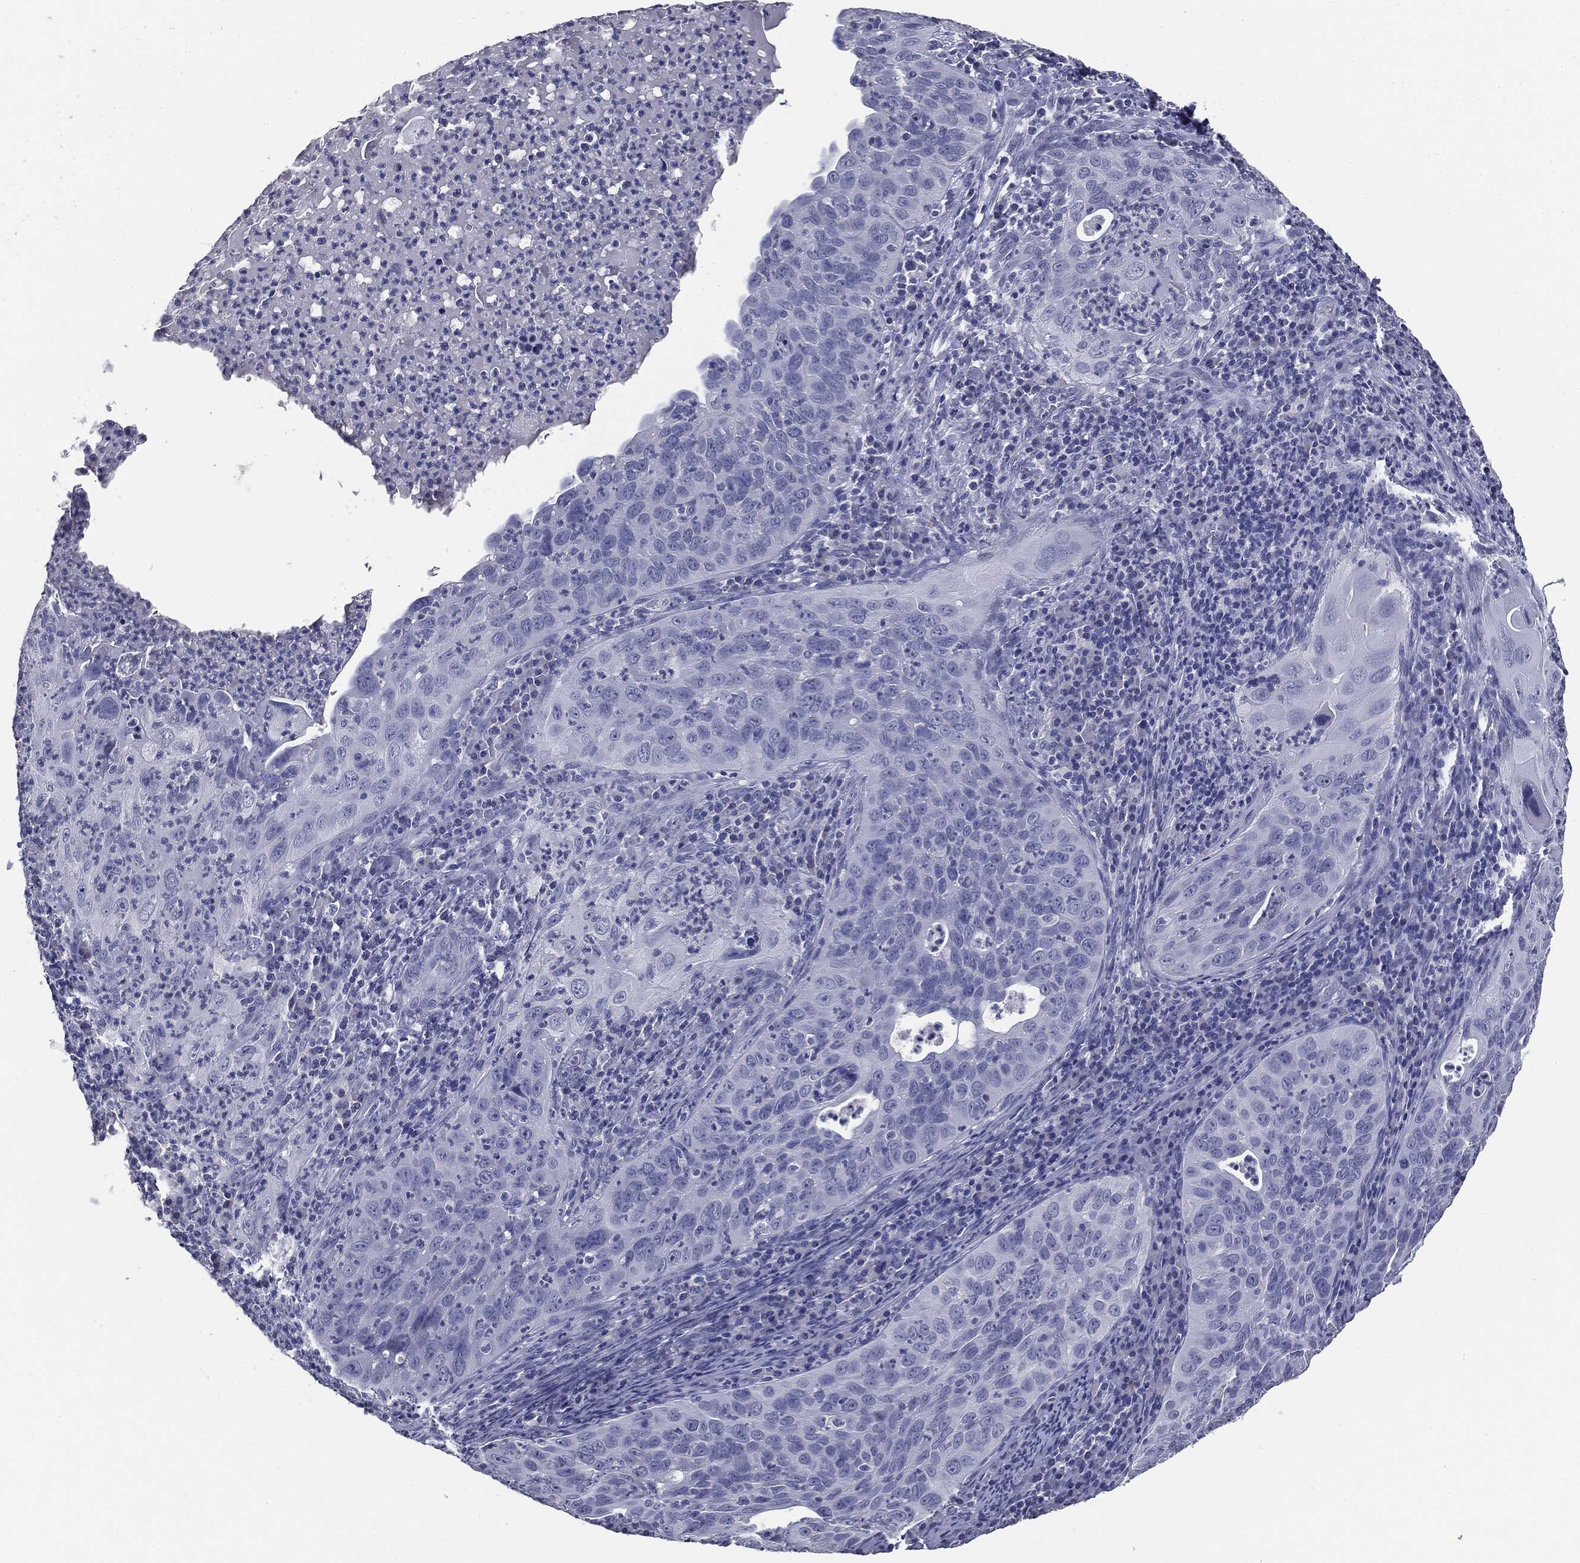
{"staining": {"intensity": "negative", "quantity": "none", "location": "none"}, "tissue": "cervical cancer", "cell_type": "Tumor cells", "image_type": "cancer", "snomed": [{"axis": "morphology", "description": "Squamous cell carcinoma, NOS"}, {"axis": "topography", "description": "Cervix"}], "caption": "Immunohistochemistry (IHC) image of cervical cancer stained for a protein (brown), which demonstrates no positivity in tumor cells.", "gene": "AFP", "patient": {"sex": "female", "age": 26}}